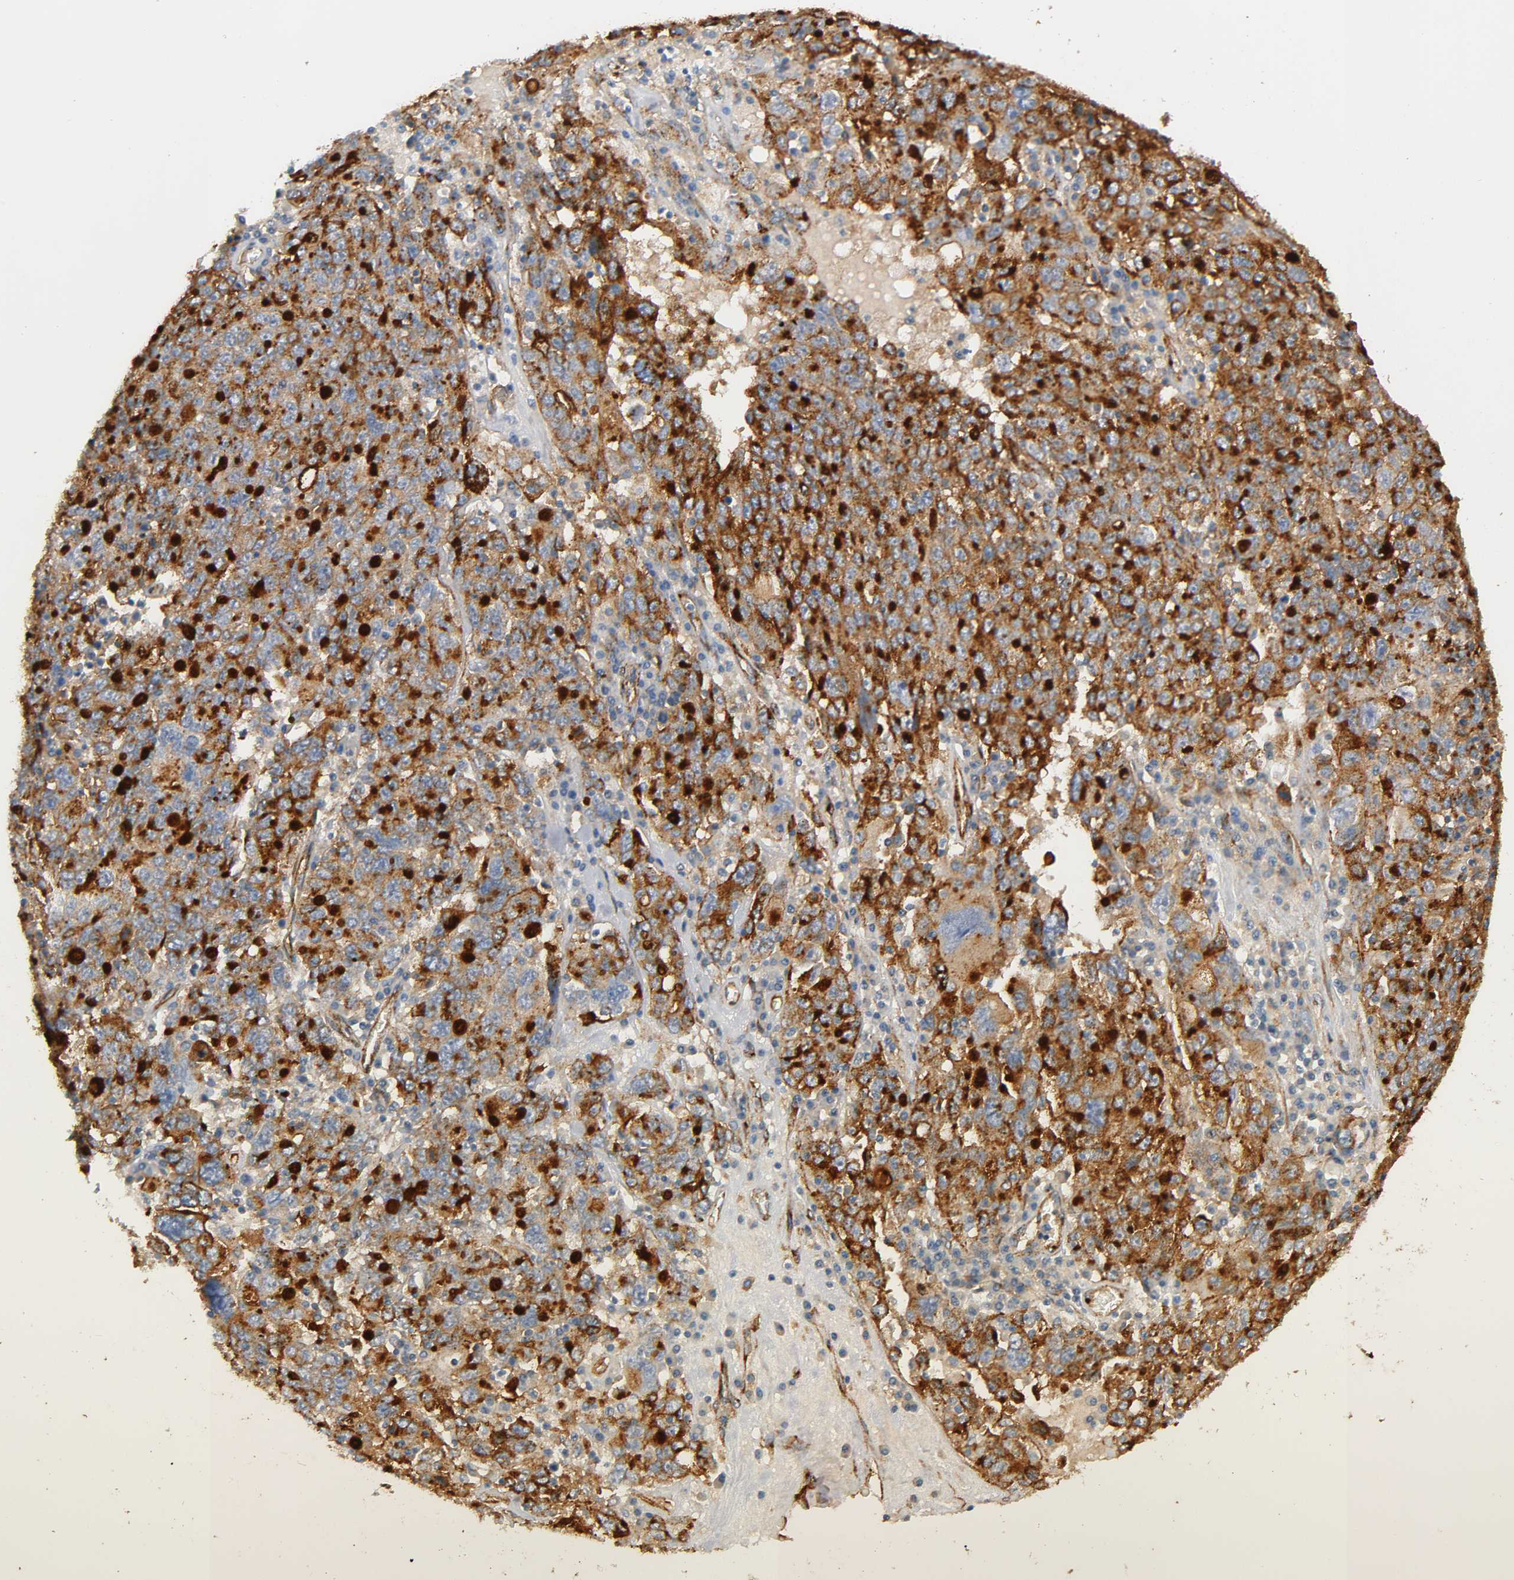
{"staining": {"intensity": "strong", "quantity": ">75%", "location": "cytoplasmic/membranous"}, "tissue": "ovarian cancer", "cell_type": "Tumor cells", "image_type": "cancer", "snomed": [{"axis": "morphology", "description": "Carcinoma, endometroid"}, {"axis": "topography", "description": "Ovary"}], "caption": "There is high levels of strong cytoplasmic/membranous expression in tumor cells of ovarian cancer, as demonstrated by immunohistochemical staining (brown color).", "gene": "IFITM3", "patient": {"sex": "female", "age": 62}}